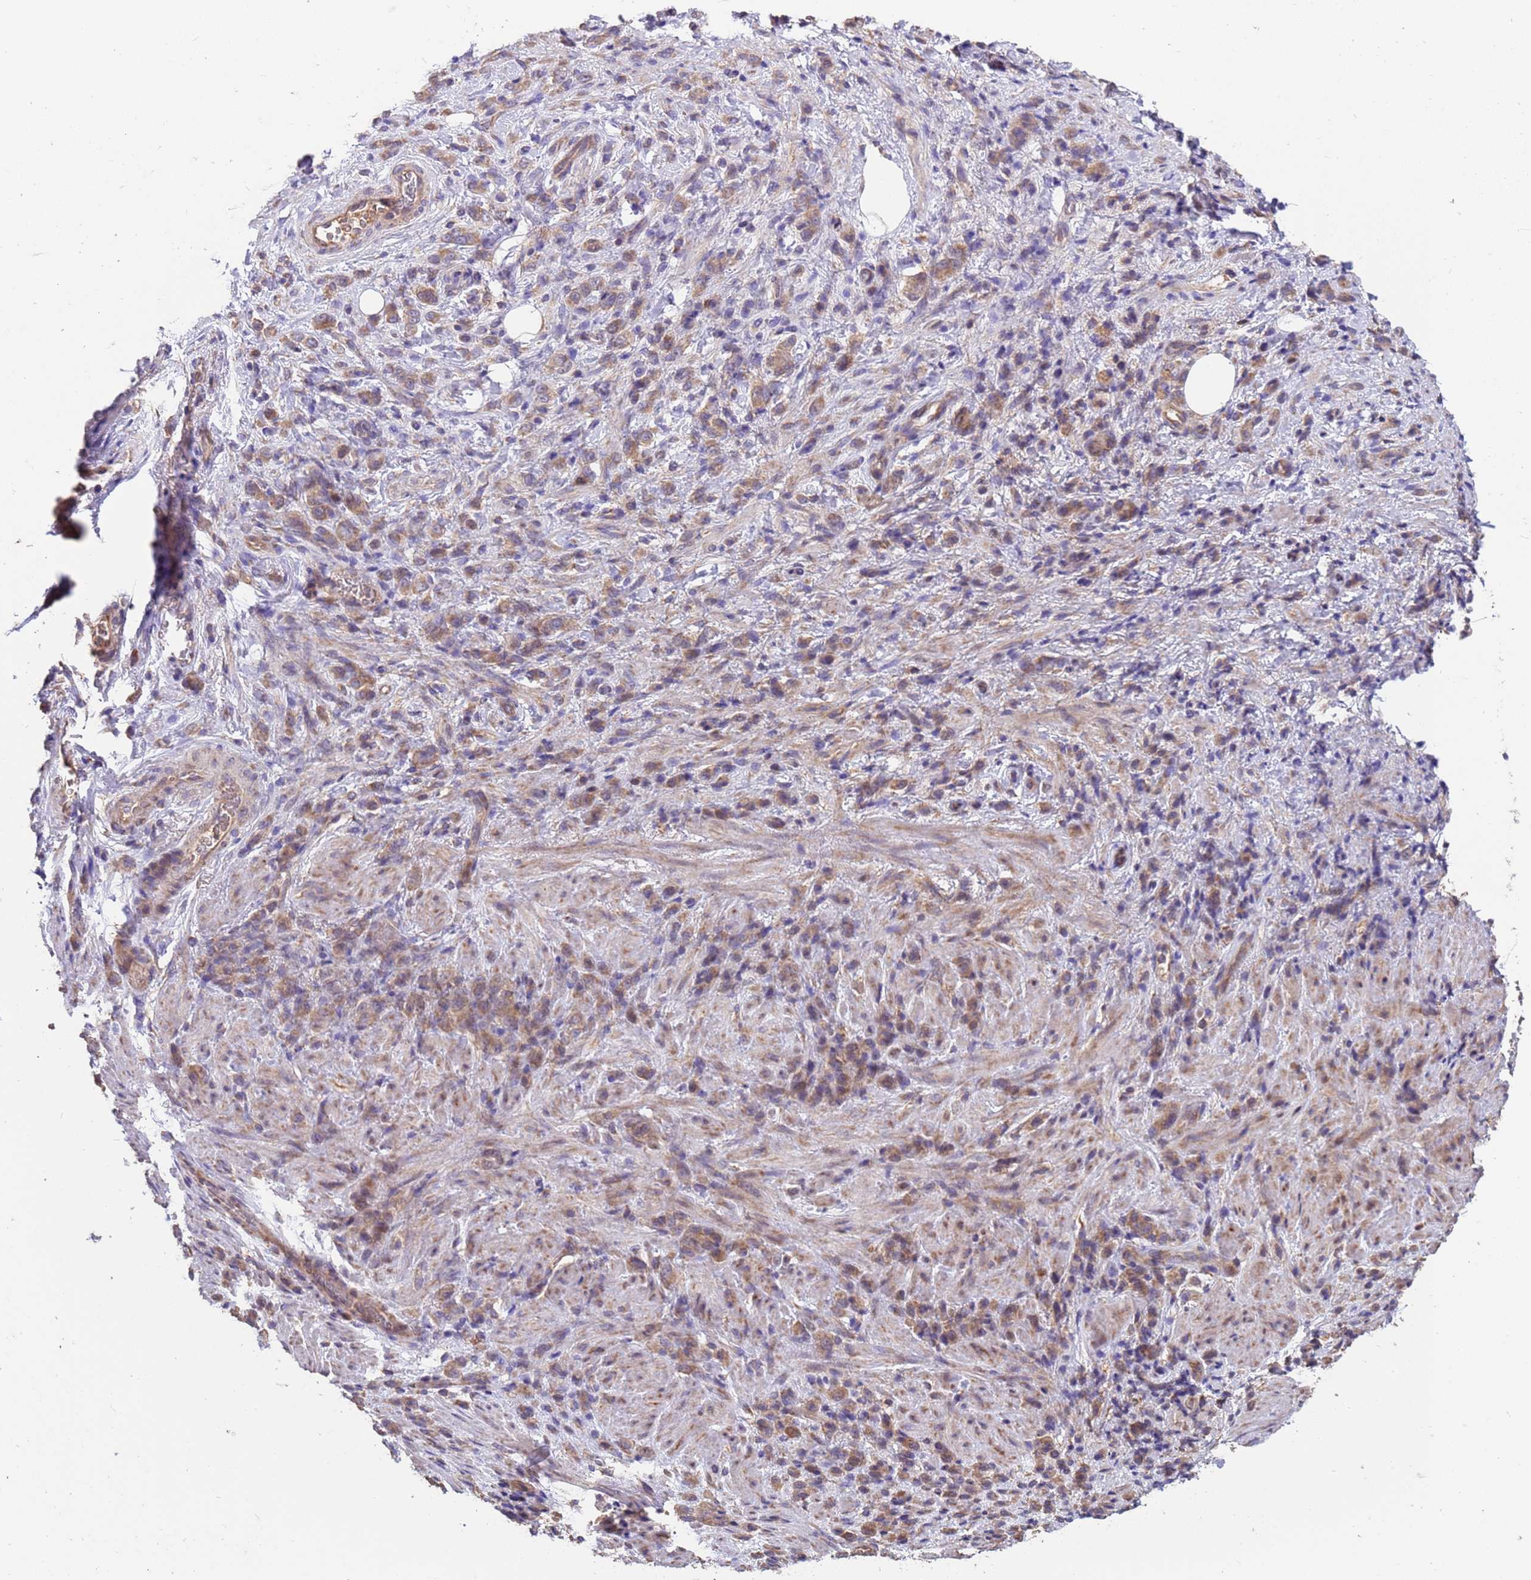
{"staining": {"intensity": "moderate", "quantity": ">75%", "location": "cytoplasmic/membranous"}, "tissue": "stomach cancer", "cell_type": "Tumor cells", "image_type": "cancer", "snomed": [{"axis": "morphology", "description": "Adenocarcinoma, NOS"}, {"axis": "topography", "description": "Stomach"}], "caption": "Approximately >75% of tumor cells in human stomach cancer reveal moderate cytoplasmic/membranous protein expression as visualized by brown immunohistochemical staining.", "gene": "EEF1AKMT1", "patient": {"sex": "male", "age": 77}}